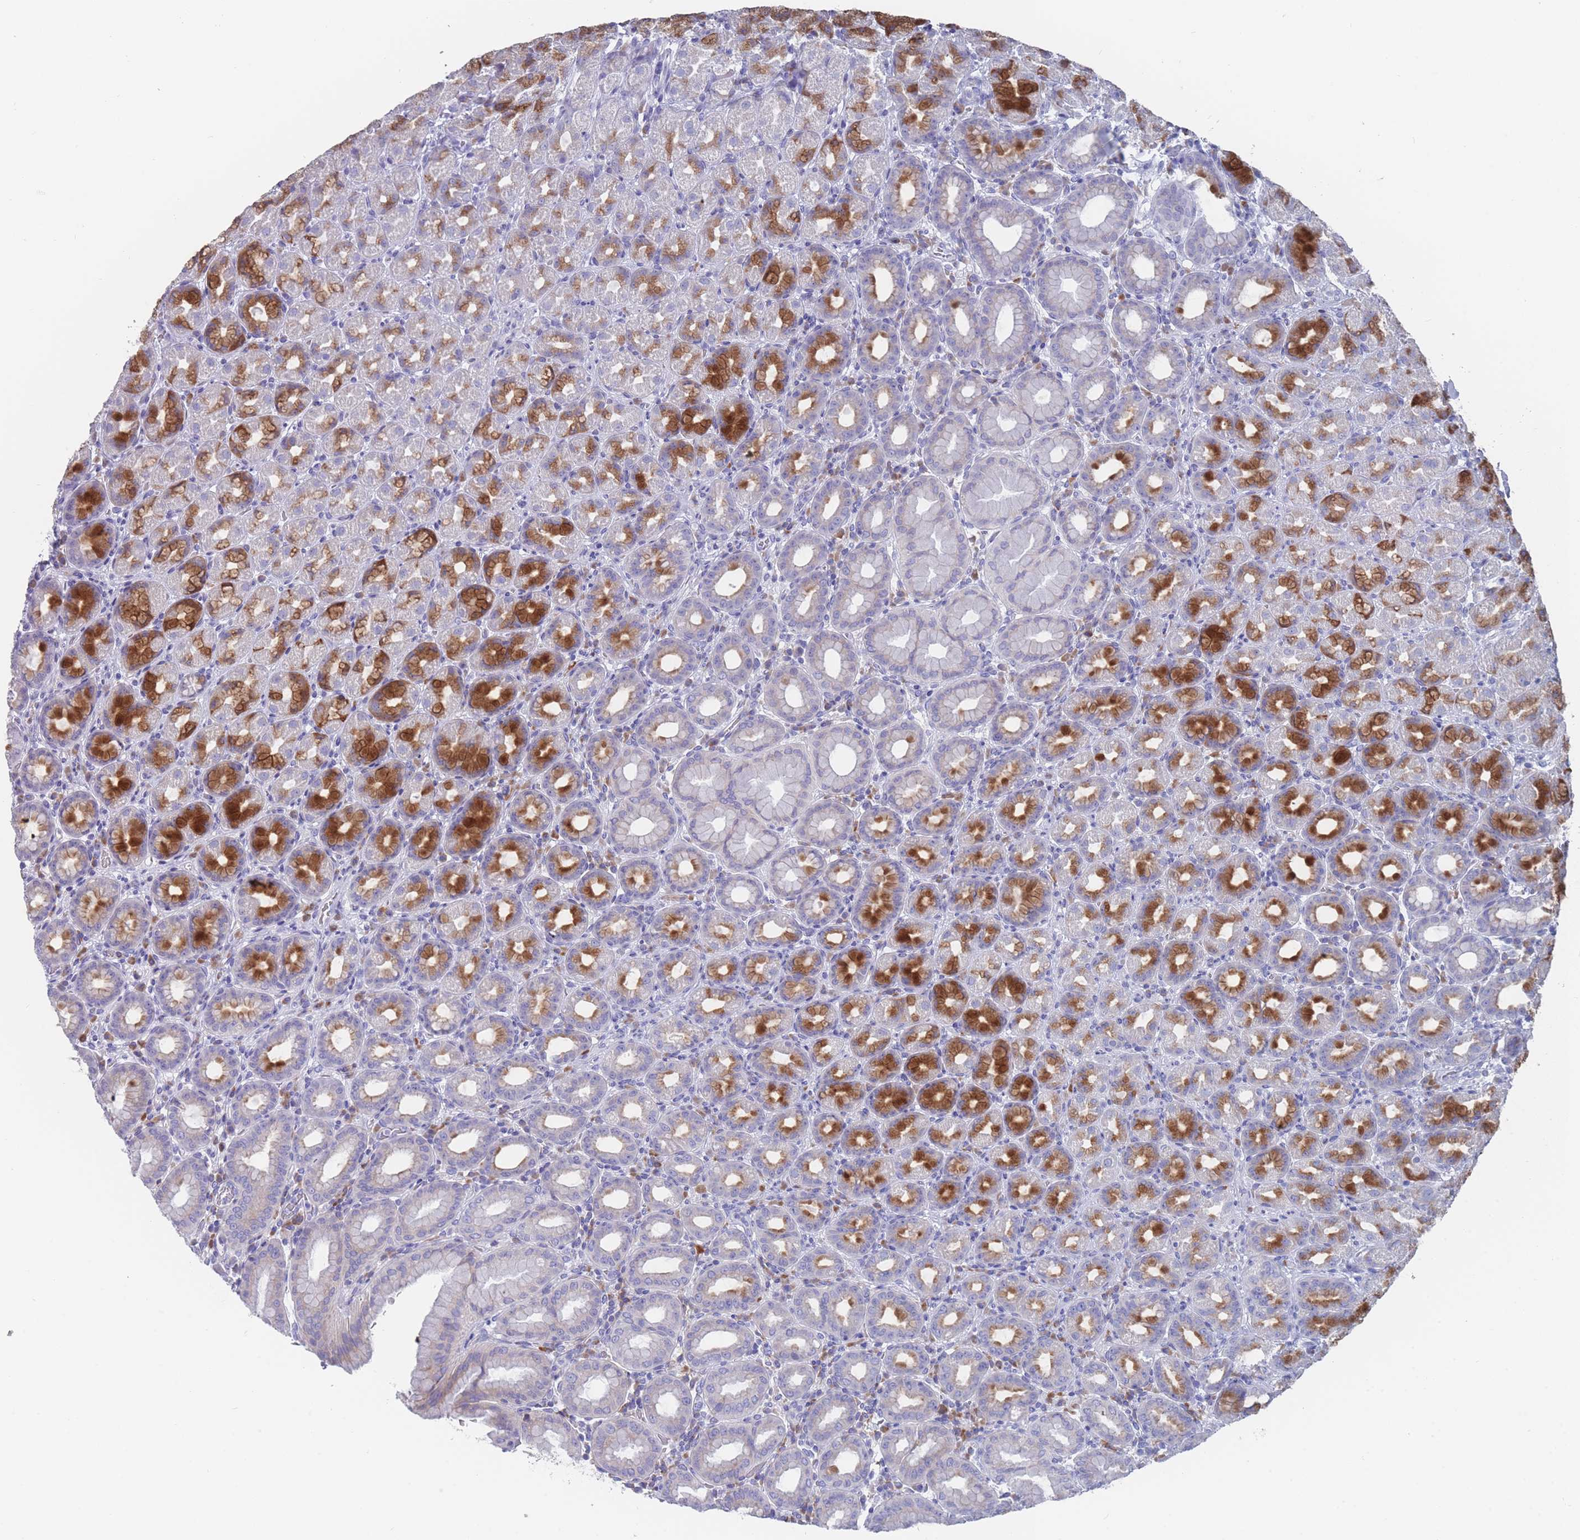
{"staining": {"intensity": "strong", "quantity": "25%-75%", "location": "cytoplasmic/membranous"}, "tissue": "stomach", "cell_type": "Glandular cells", "image_type": "normal", "snomed": [{"axis": "morphology", "description": "Normal tissue, NOS"}, {"axis": "topography", "description": "Stomach, upper"}, {"axis": "topography", "description": "Stomach"}], "caption": "A high amount of strong cytoplasmic/membranous staining is seen in approximately 25%-75% of glandular cells in unremarkable stomach. (IHC, brightfield microscopy, high magnification).", "gene": "ST8SIA5", "patient": {"sex": "male", "age": 68}}